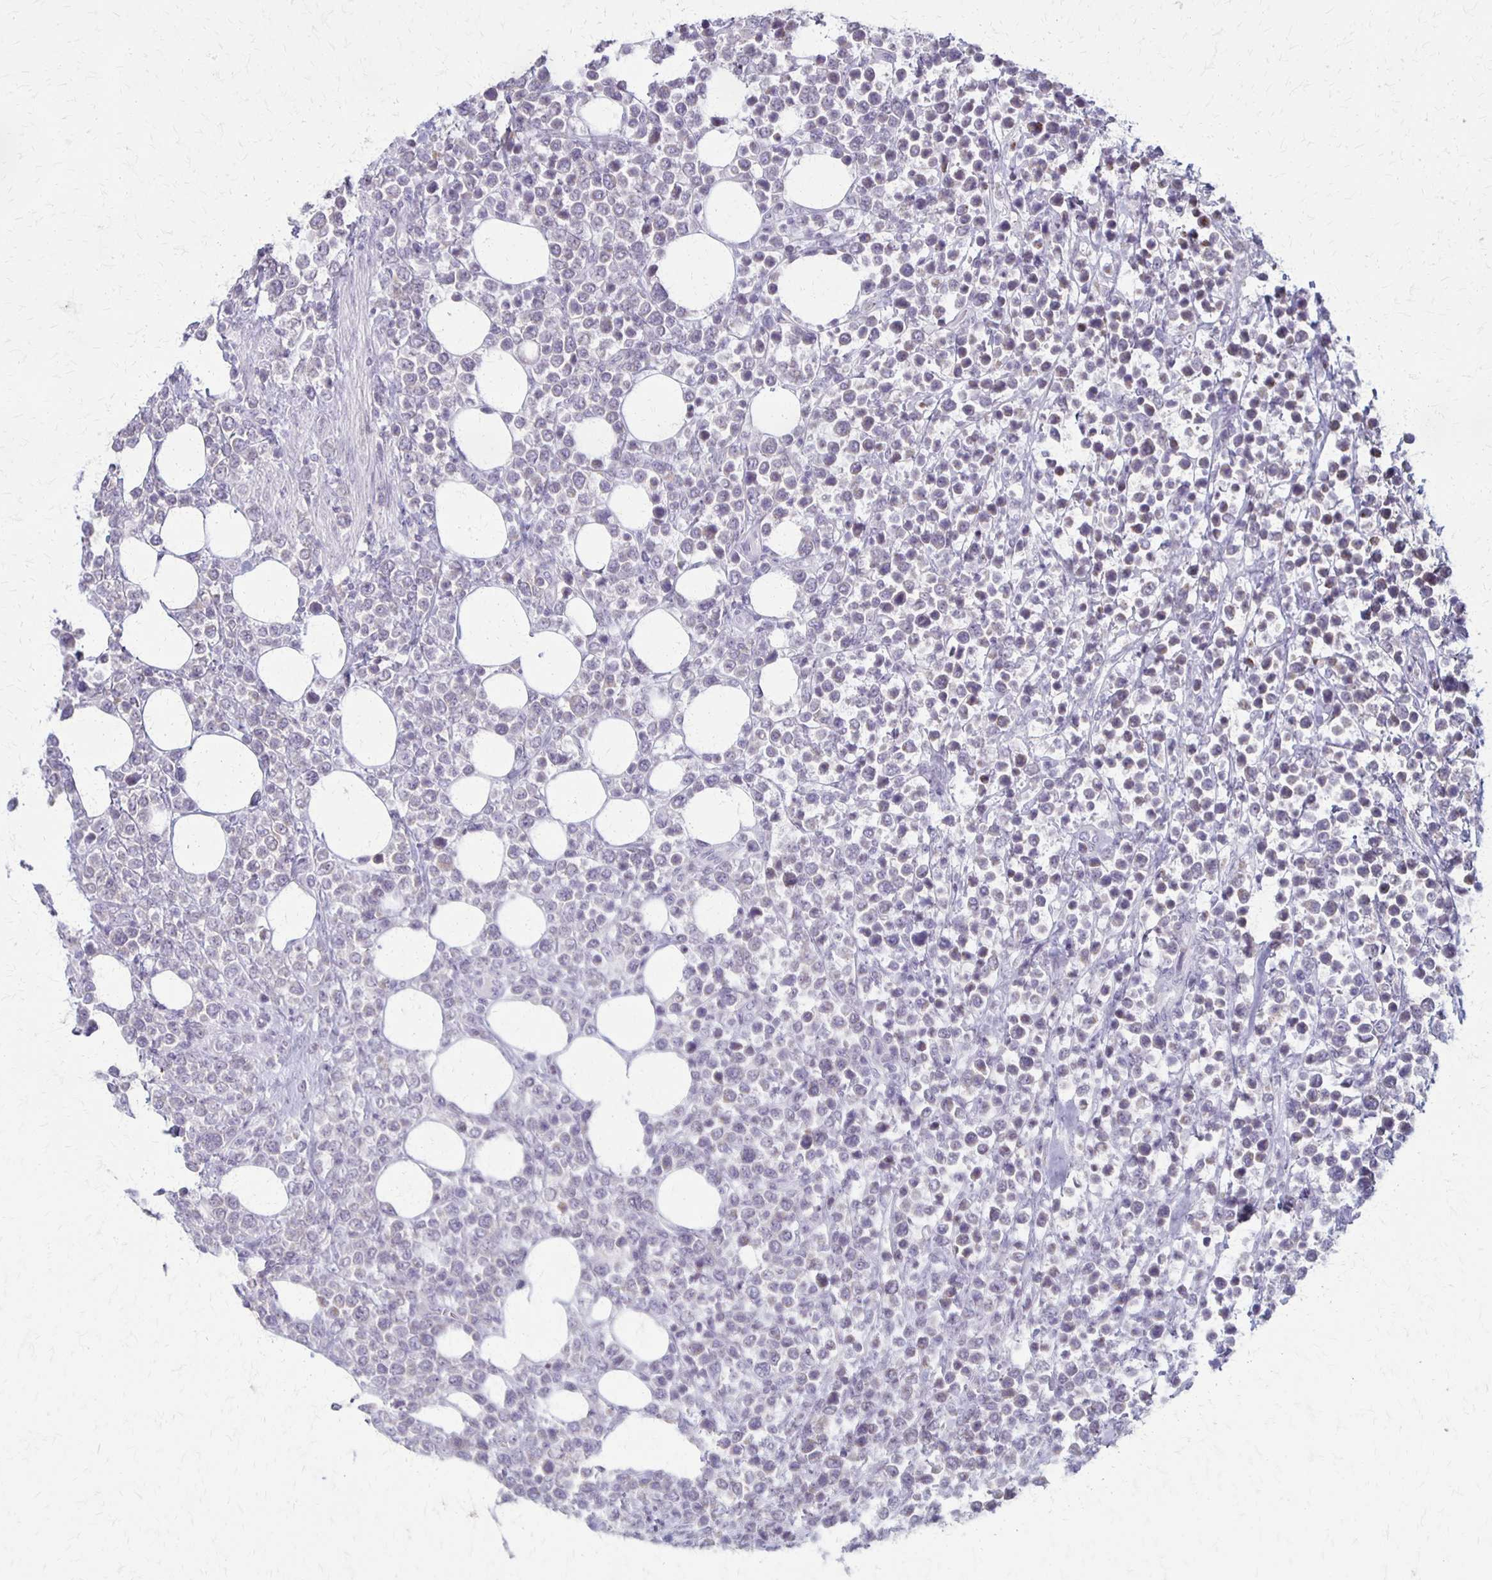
{"staining": {"intensity": "negative", "quantity": "none", "location": "none"}, "tissue": "lymphoma", "cell_type": "Tumor cells", "image_type": "cancer", "snomed": [{"axis": "morphology", "description": "Malignant lymphoma, non-Hodgkin's type, High grade"}, {"axis": "topography", "description": "Soft tissue"}], "caption": "High power microscopy micrograph of an immunohistochemistry (IHC) image of malignant lymphoma, non-Hodgkin's type (high-grade), revealing no significant staining in tumor cells.", "gene": "SLC35E2B", "patient": {"sex": "female", "age": 56}}